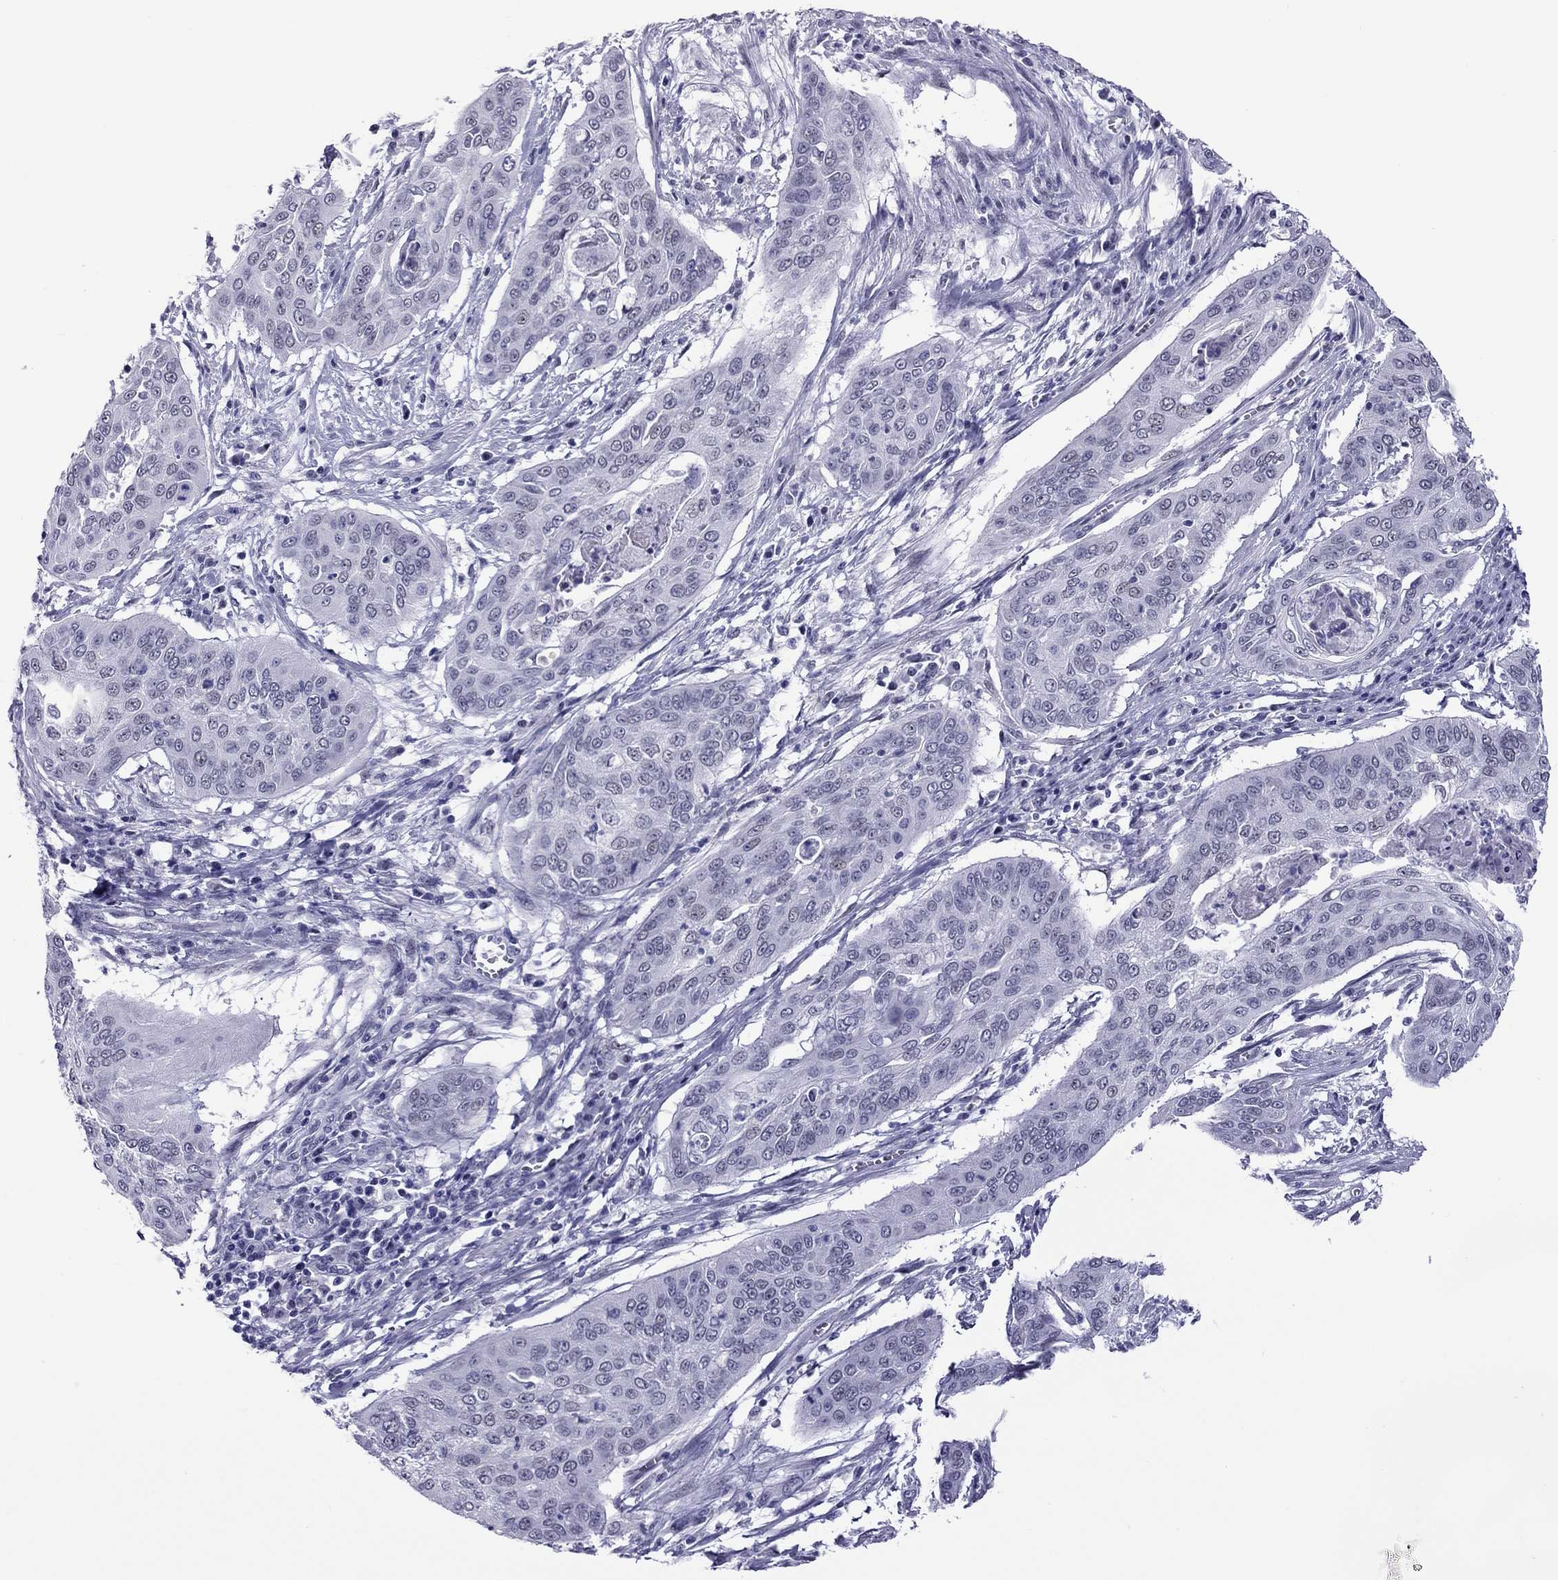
{"staining": {"intensity": "negative", "quantity": "none", "location": "none"}, "tissue": "cervical cancer", "cell_type": "Tumor cells", "image_type": "cancer", "snomed": [{"axis": "morphology", "description": "Squamous cell carcinoma, NOS"}, {"axis": "topography", "description": "Cervix"}], "caption": "Protein analysis of cervical cancer (squamous cell carcinoma) exhibits no significant staining in tumor cells. Nuclei are stained in blue.", "gene": "CHRNB3", "patient": {"sex": "female", "age": 39}}